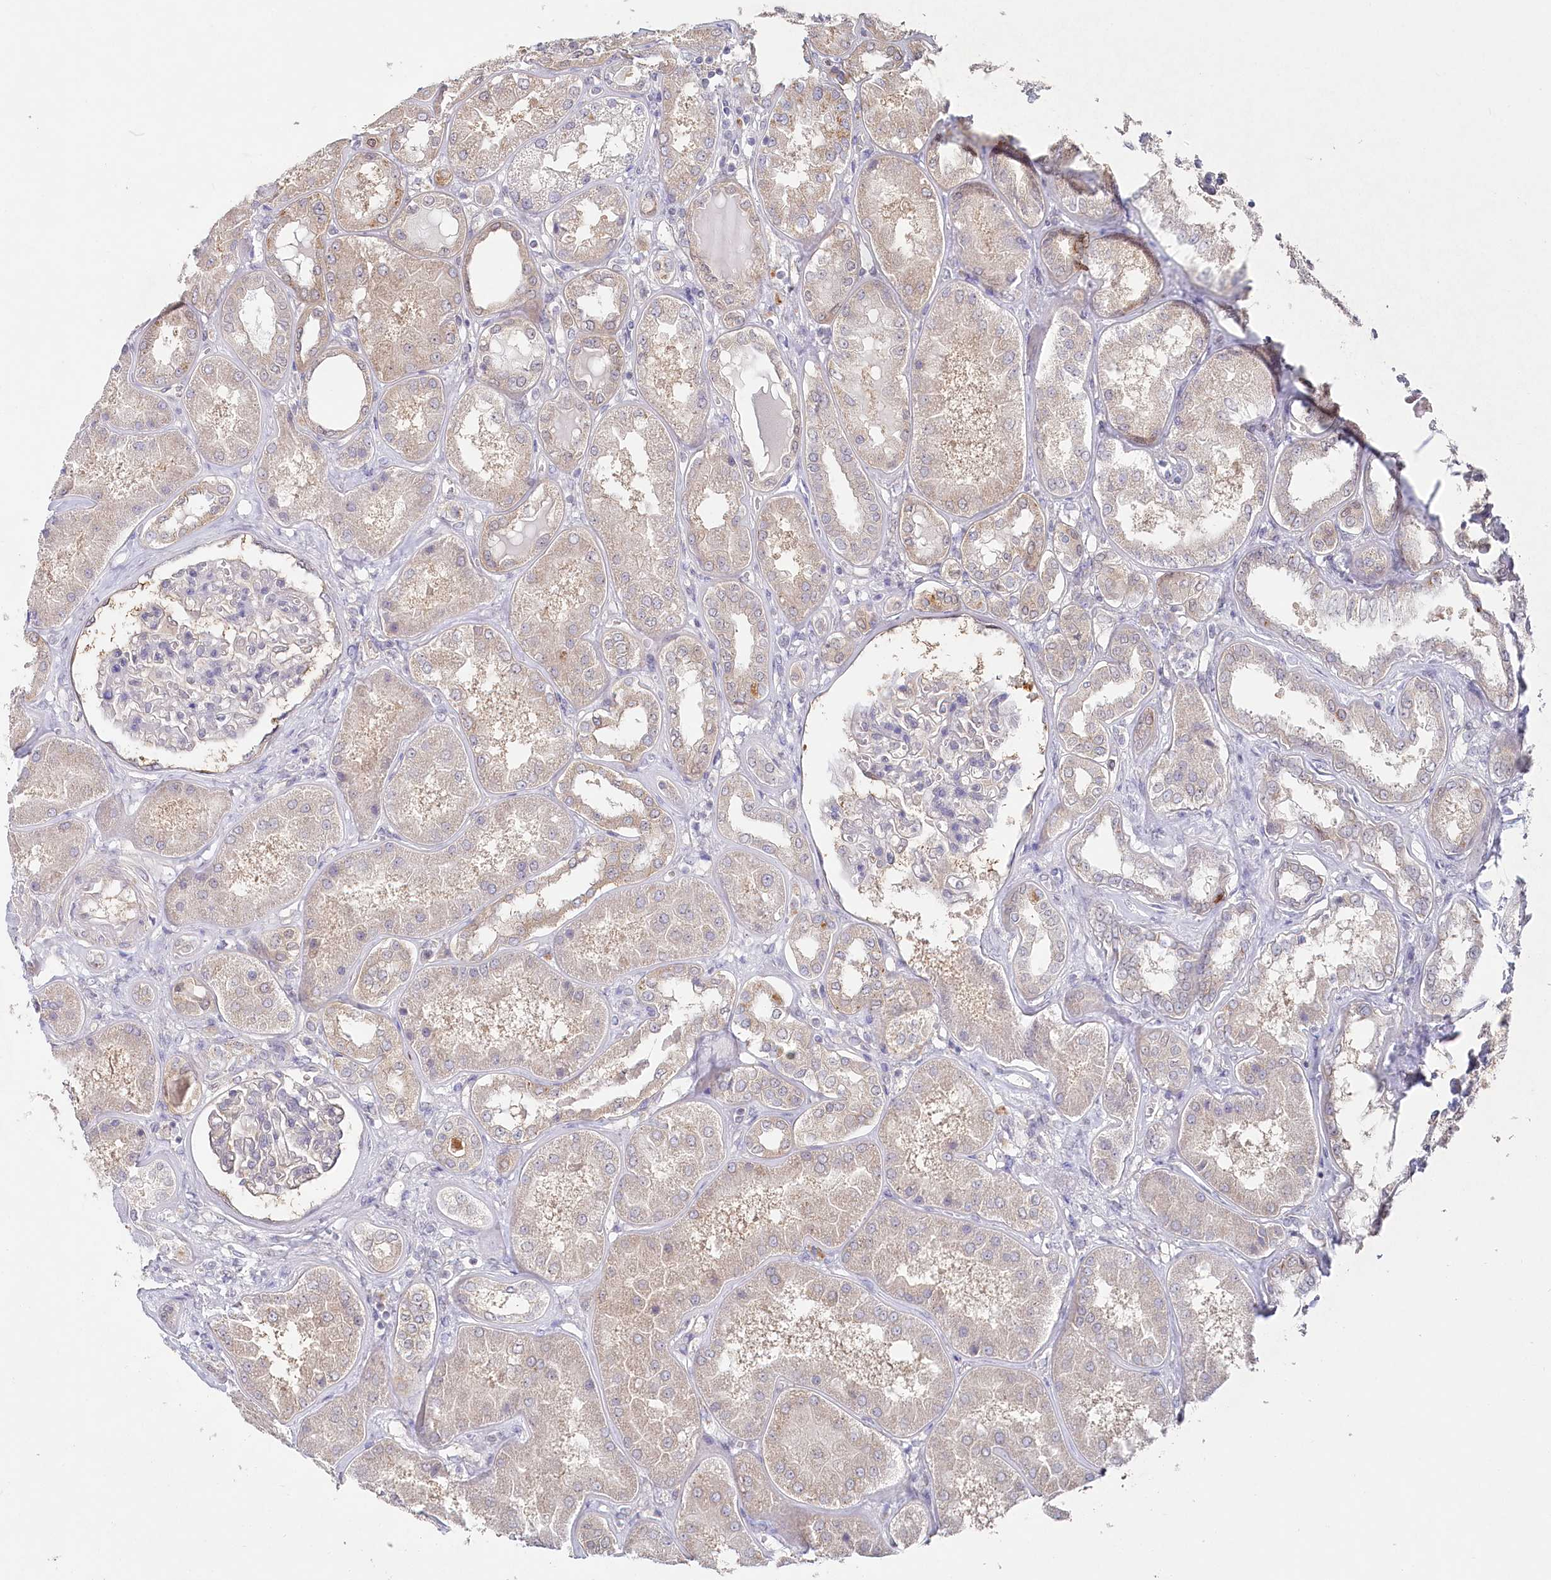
{"staining": {"intensity": "weak", "quantity": "<25%", "location": "cytoplasmic/membranous"}, "tissue": "kidney", "cell_type": "Cells in glomeruli", "image_type": "normal", "snomed": [{"axis": "morphology", "description": "Normal tissue, NOS"}, {"axis": "topography", "description": "Kidney"}], "caption": "The IHC micrograph has no significant positivity in cells in glomeruli of kidney. (IHC, brightfield microscopy, high magnification).", "gene": "AAMDC", "patient": {"sex": "female", "age": 56}}